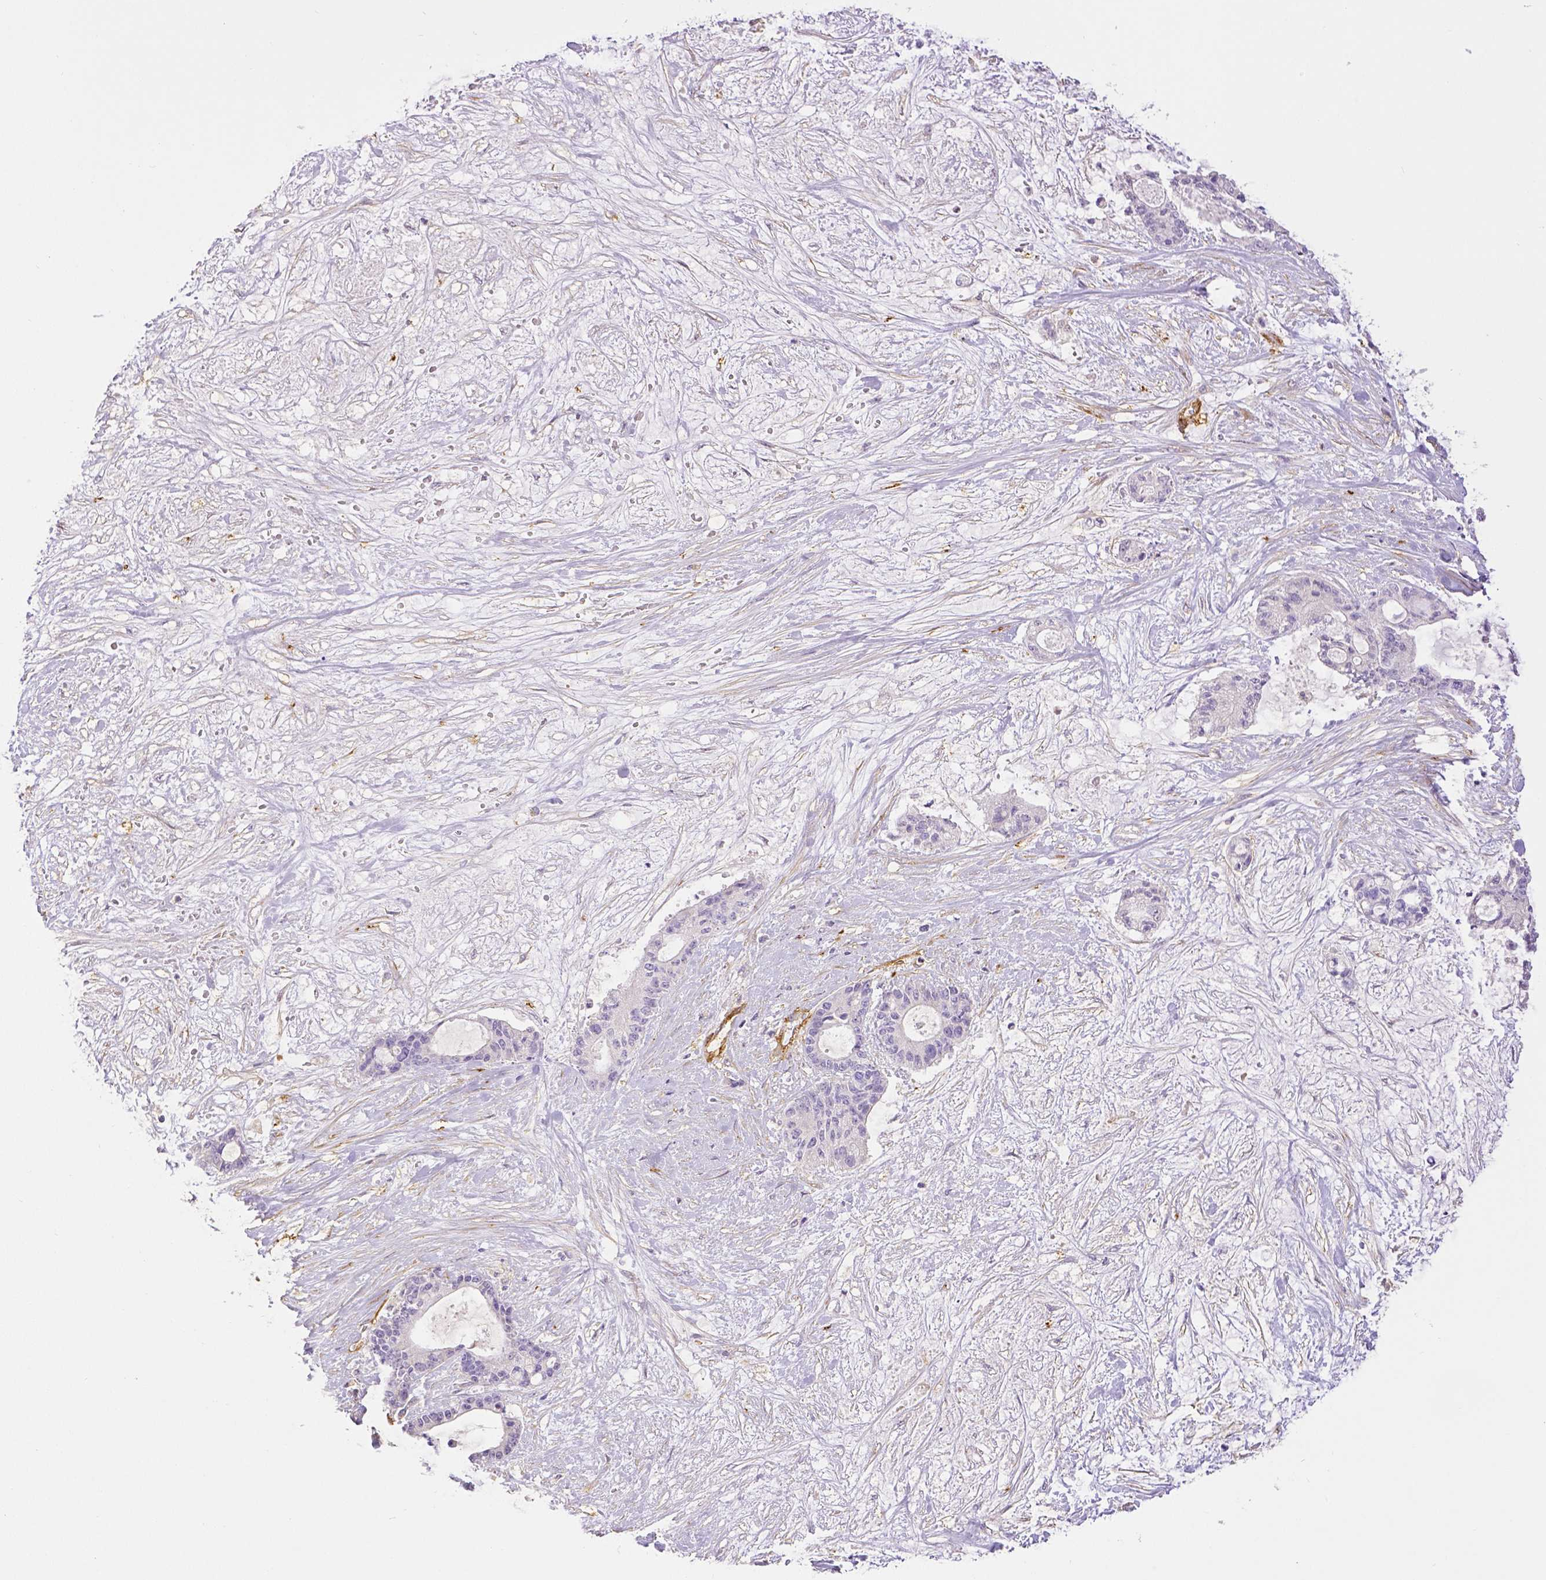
{"staining": {"intensity": "negative", "quantity": "none", "location": "none"}, "tissue": "liver cancer", "cell_type": "Tumor cells", "image_type": "cancer", "snomed": [{"axis": "morphology", "description": "Normal tissue, NOS"}, {"axis": "morphology", "description": "Cholangiocarcinoma"}, {"axis": "topography", "description": "Liver"}, {"axis": "topography", "description": "Peripheral nerve tissue"}], "caption": "Immunohistochemistry photomicrograph of neoplastic tissue: human cholangiocarcinoma (liver) stained with DAB reveals no significant protein expression in tumor cells. (DAB (3,3'-diaminobenzidine) immunohistochemistry visualized using brightfield microscopy, high magnification).", "gene": "THY1", "patient": {"sex": "female", "age": 73}}